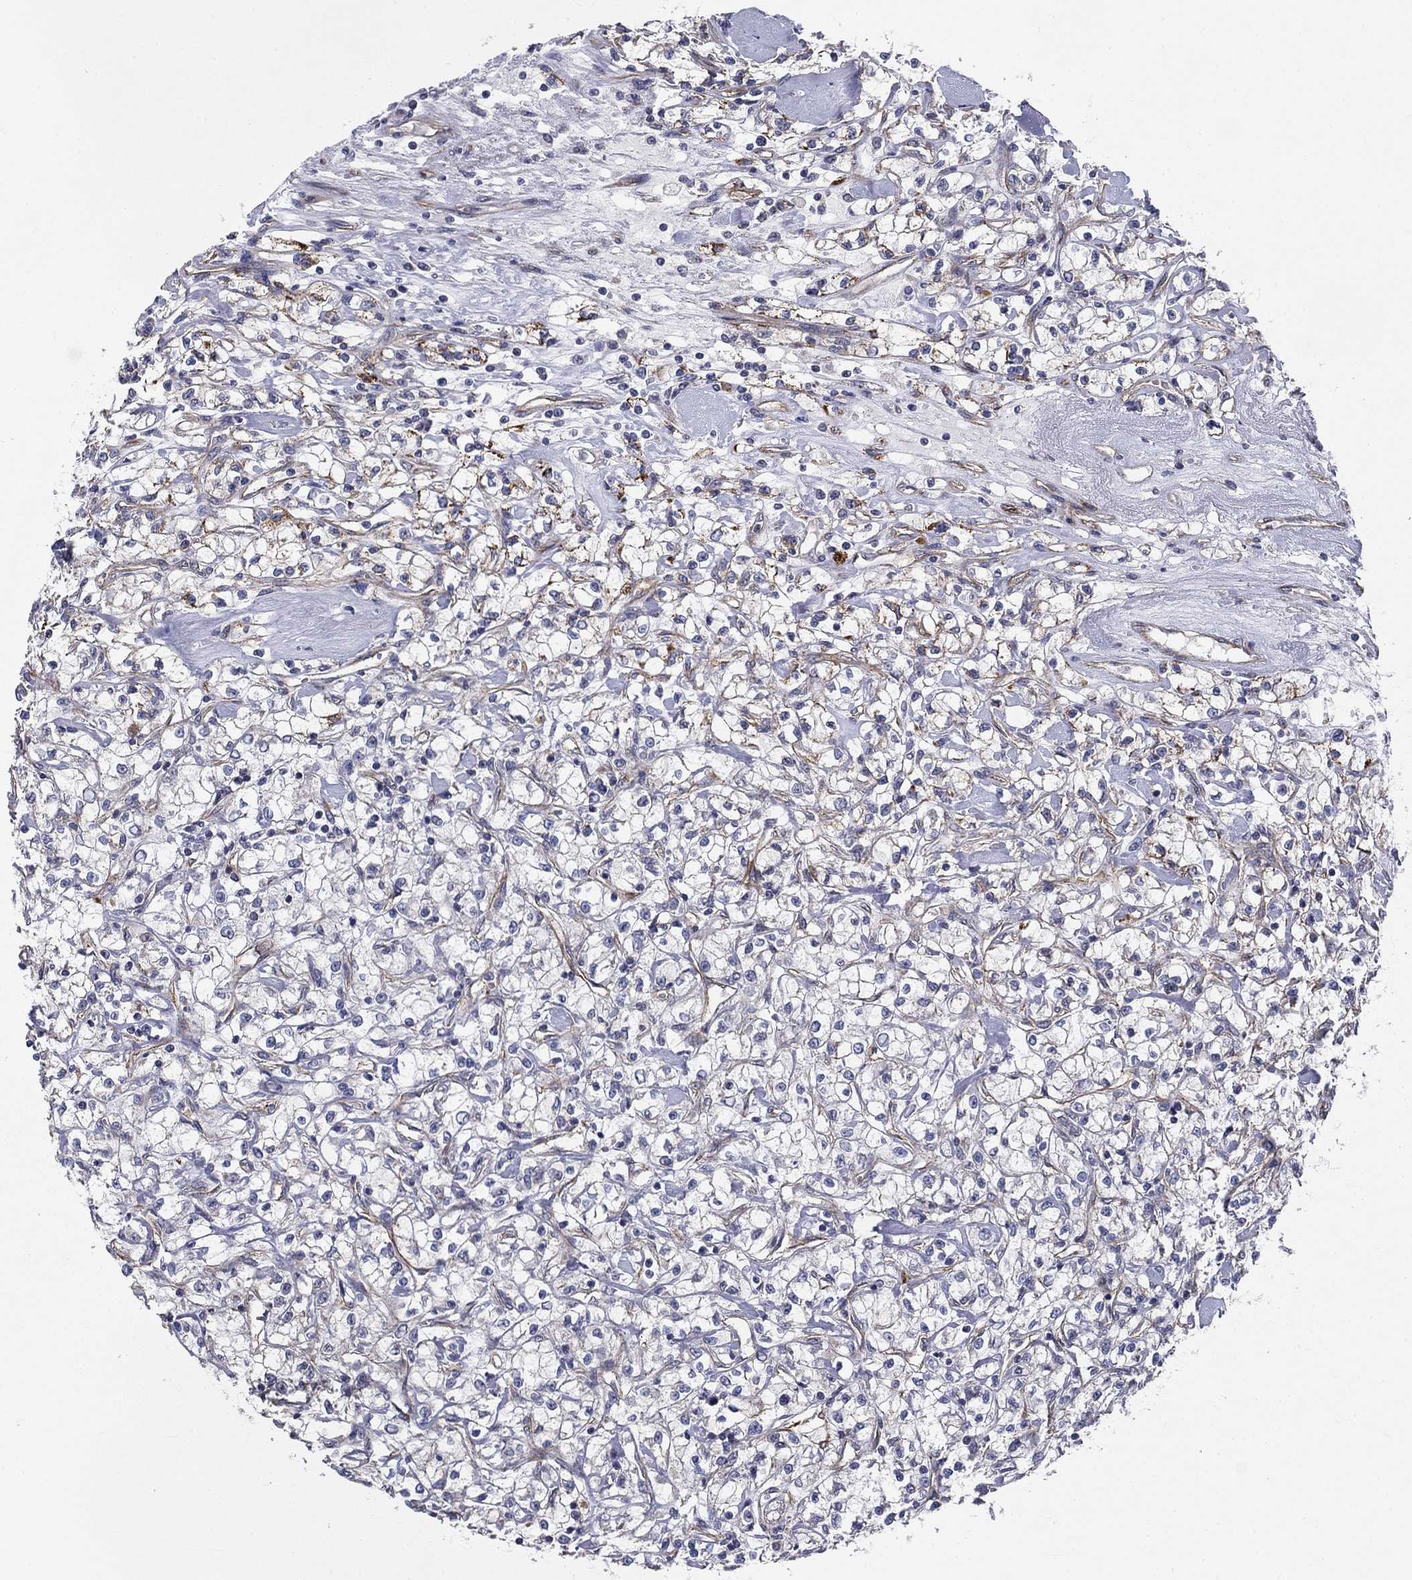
{"staining": {"intensity": "moderate", "quantity": "<25%", "location": "cytoplasmic/membranous"}, "tissue": "renal cancer", "cell_type": "Tumor cells", "image_type": "cancer", "snomed": [{"axis": "morphology", "description": "Adenocarcinoma, NOS"}, {"axis": "topography", "description": "Kidney"}], "caption": "Adenocarcinoma (renal) stained with a protein marker demonstrates moderate staining in tumor cells.", "gene": "SYNC", "patient": {"sex": "female", "age": 59}}